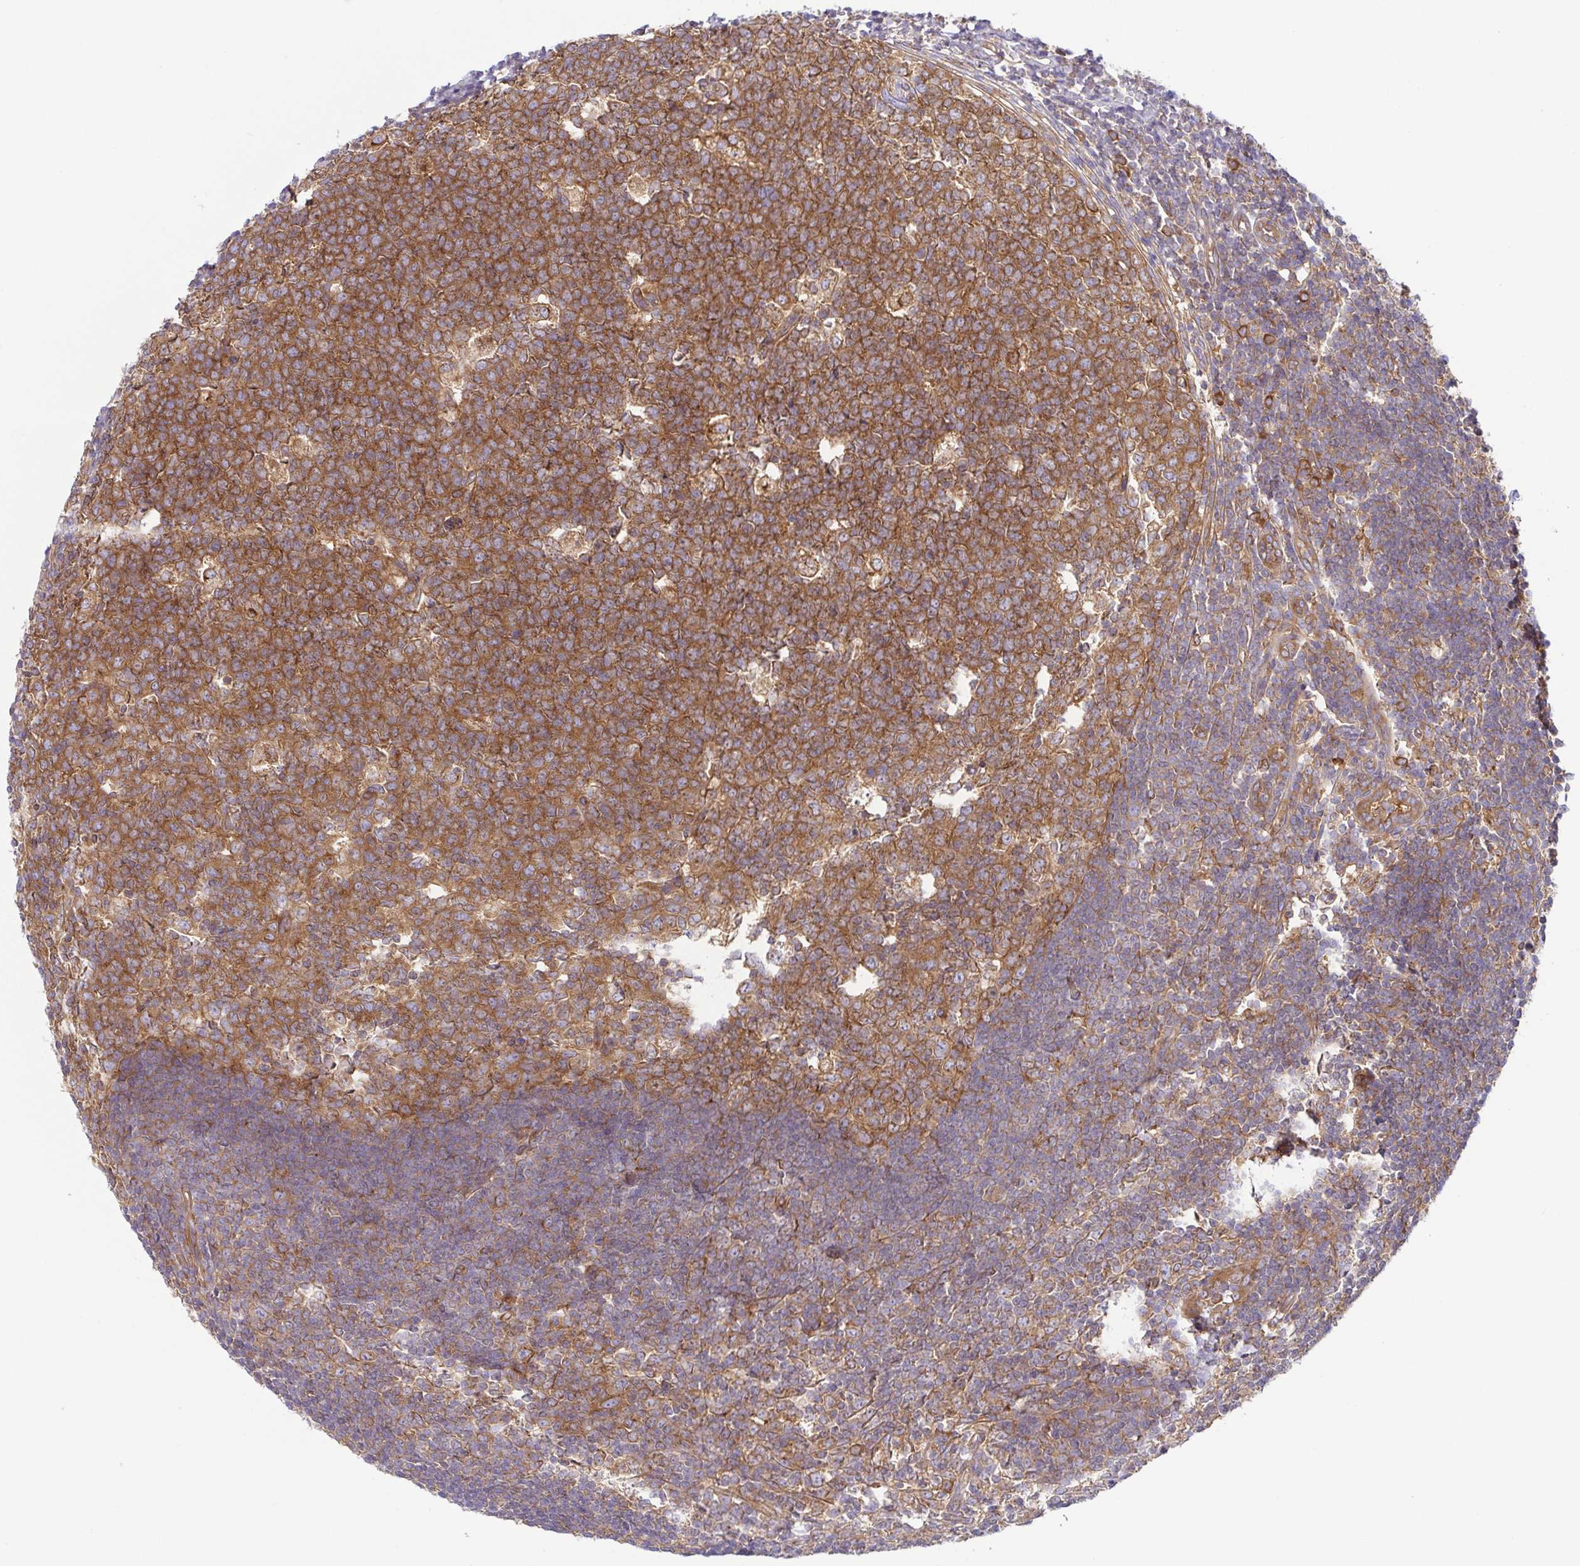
{"staining": {"intensity": "strong", "quantity": ">75%", "location": "cytoplasmic/membranous"}, "tissue": "appendix", "cell_type": "Glandular cells", "image_type": "normal", "snomed": [{"axis": "morphology", "description": "Normal tissue, NOS"}, {"axis": "topography", "description": "Appendix"}], "caption": "The histopathology image displays immunohistochemical staining of normal appendix. There is strong cytoplasmic/membranous positivity is identified in approximately >75% of glandular cells. The staining was performed using DAB to visualize the protein expression in brown, while the nuclei were stained in blue with hematoxylin (Magnification: 20x).", "gene": "KIF5B", "patient": {"sex": "male", "age": 18}}